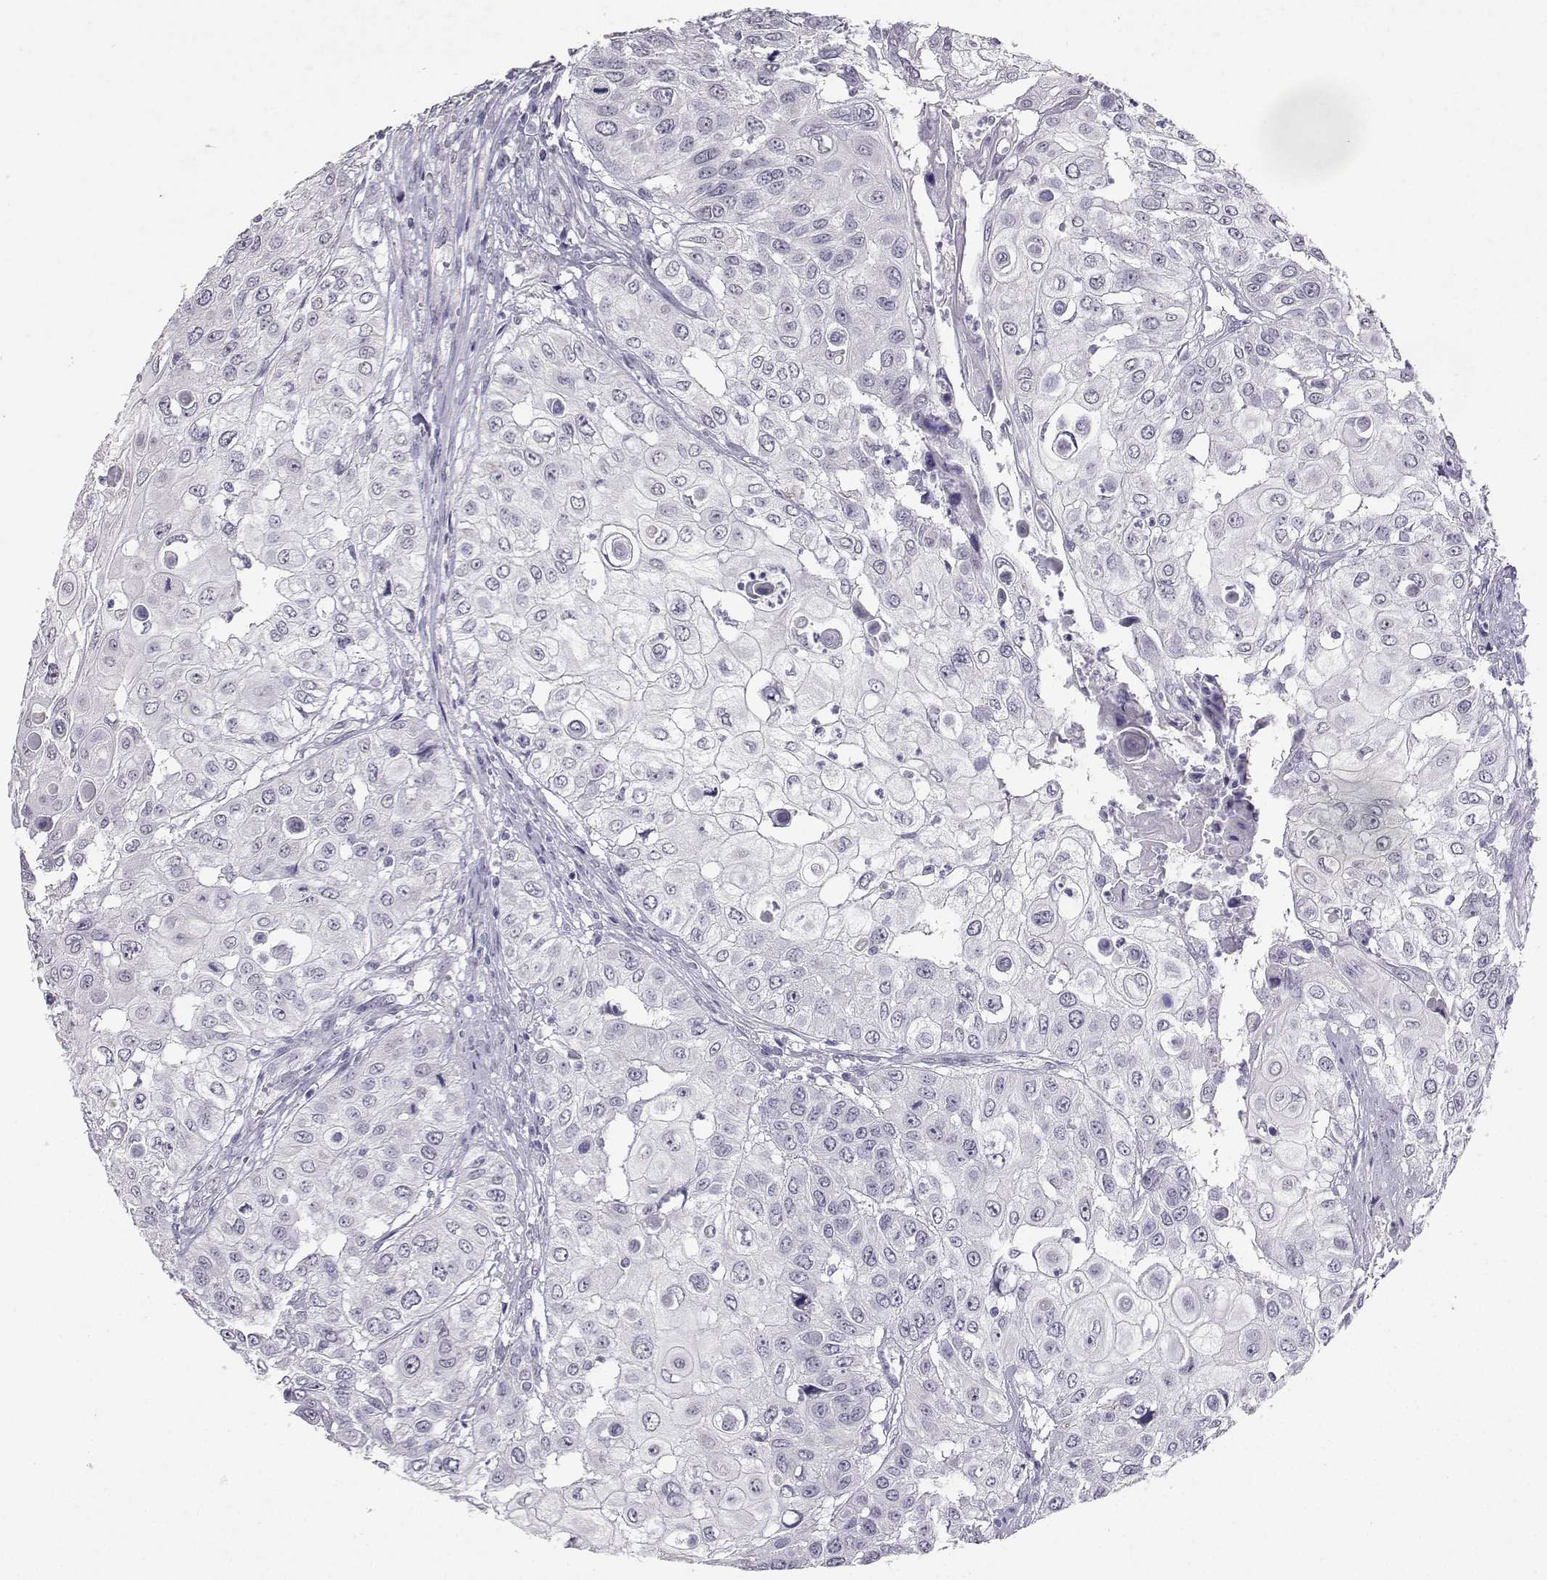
{"staining": {"intensity": "negative", "quantity": "none", "location": "none"}, "tissue": "urothelial cancer", "cell_type": "Tumor cells", "image_type": "cancer", "snomed": [{"axis": "morphology", "description": "Urothelial carcinoma, High grade"}, {"axis": "topography", "description": "Urinary bladder"}], "caption": "An image of human urothelial cancer is negative for staining in tumor cells.", "gene": "TBR1", "patient": {"sex": "female", "age": 79}}